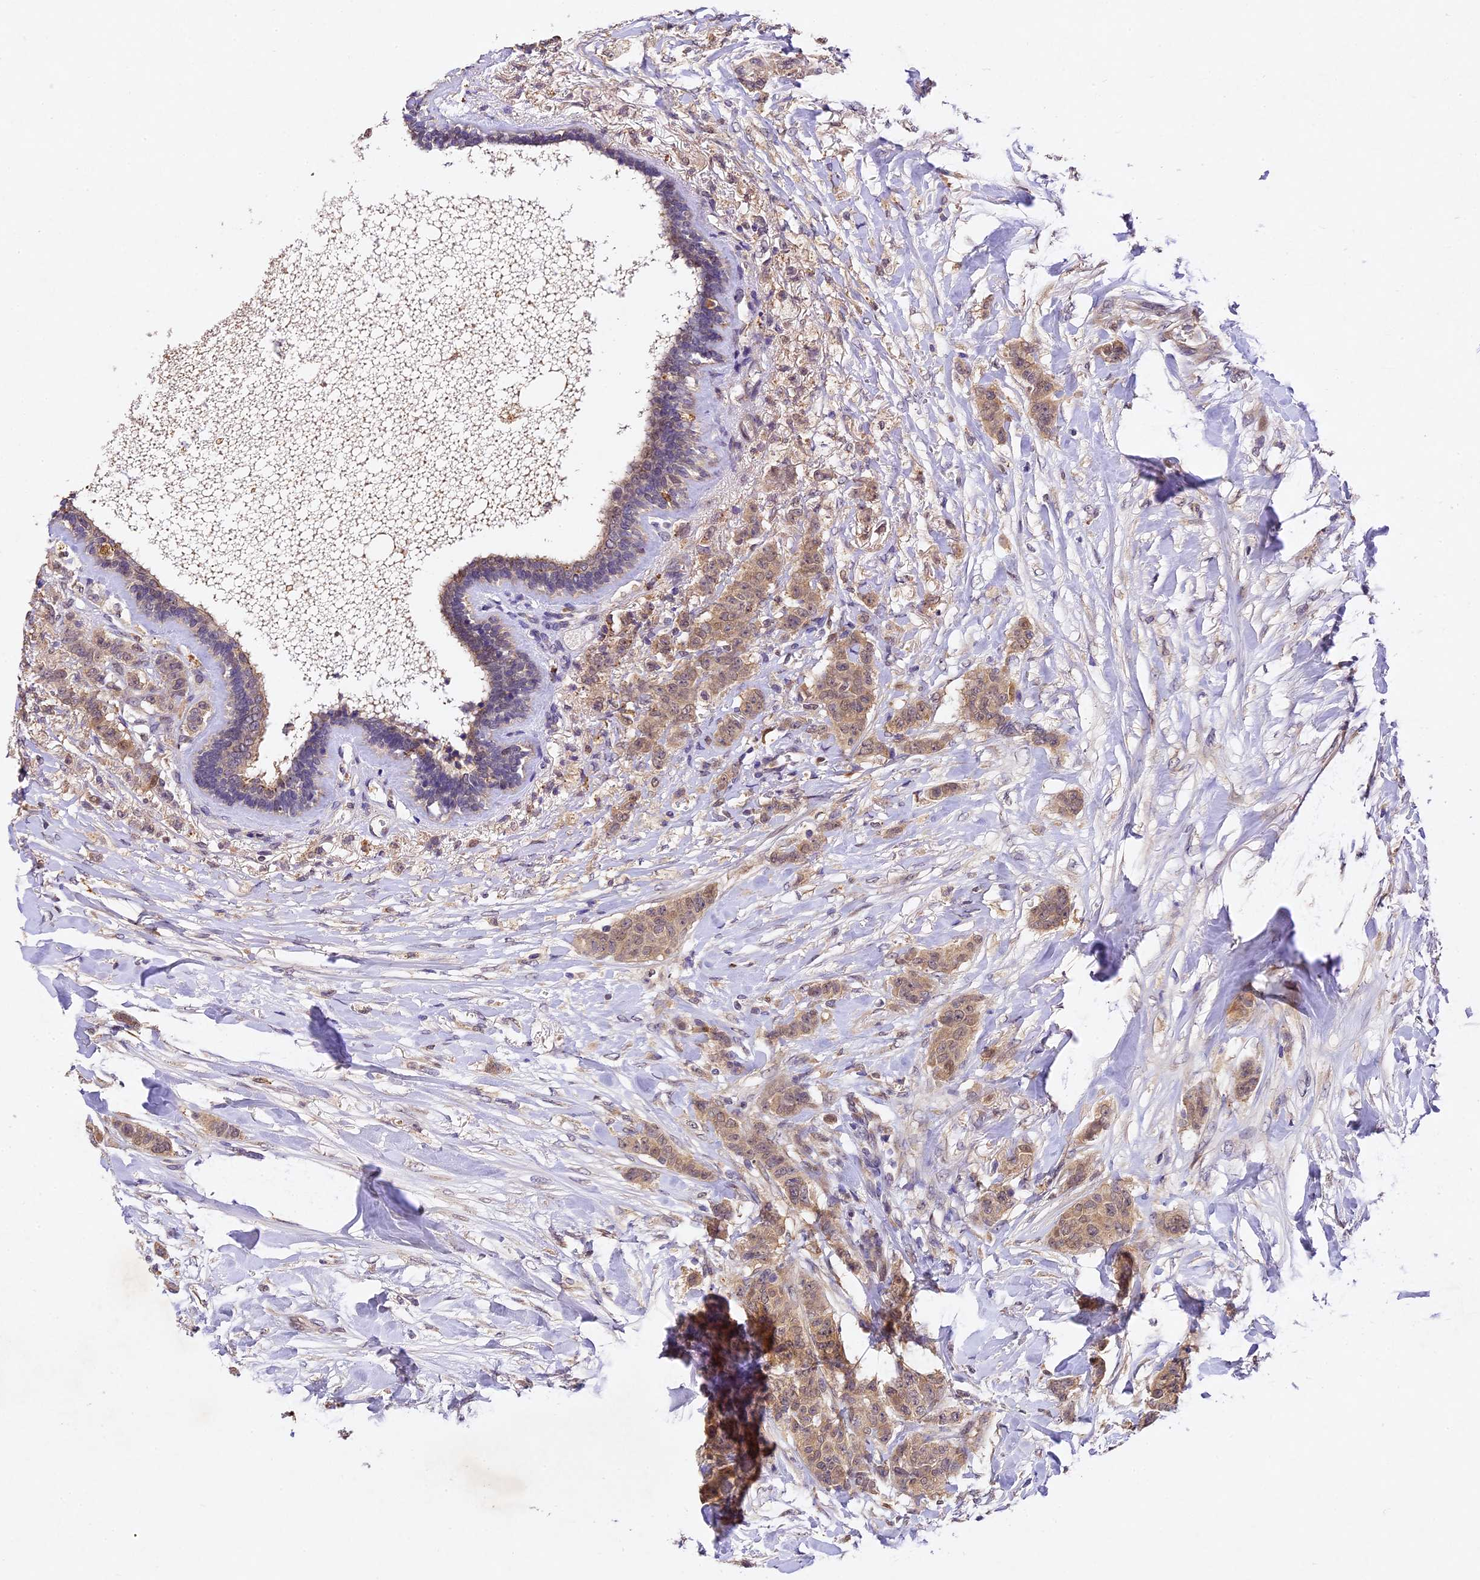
{"staining": {"intensity": "weak", "quantity": ">75%", "location": "cytoplasmic/membranous,nuclear"}, "tissue": "breast cancer", "cell_type": "Tumor cells", "image_type": "cancer", "snomed": [{"axis": "morphology", "description": "Duct carcinoma"}, {"axis": "topography", "description": "Breast"}], "caption": "Protein expression analysis of breast infiltrating ductal carcinoma demonstrates weak cytoplasmic/membranous and nuclear positivity in about >75% of tumor cells.", "gene": "TMEM39B", "patient": {"sex": "female", "age": 40}}